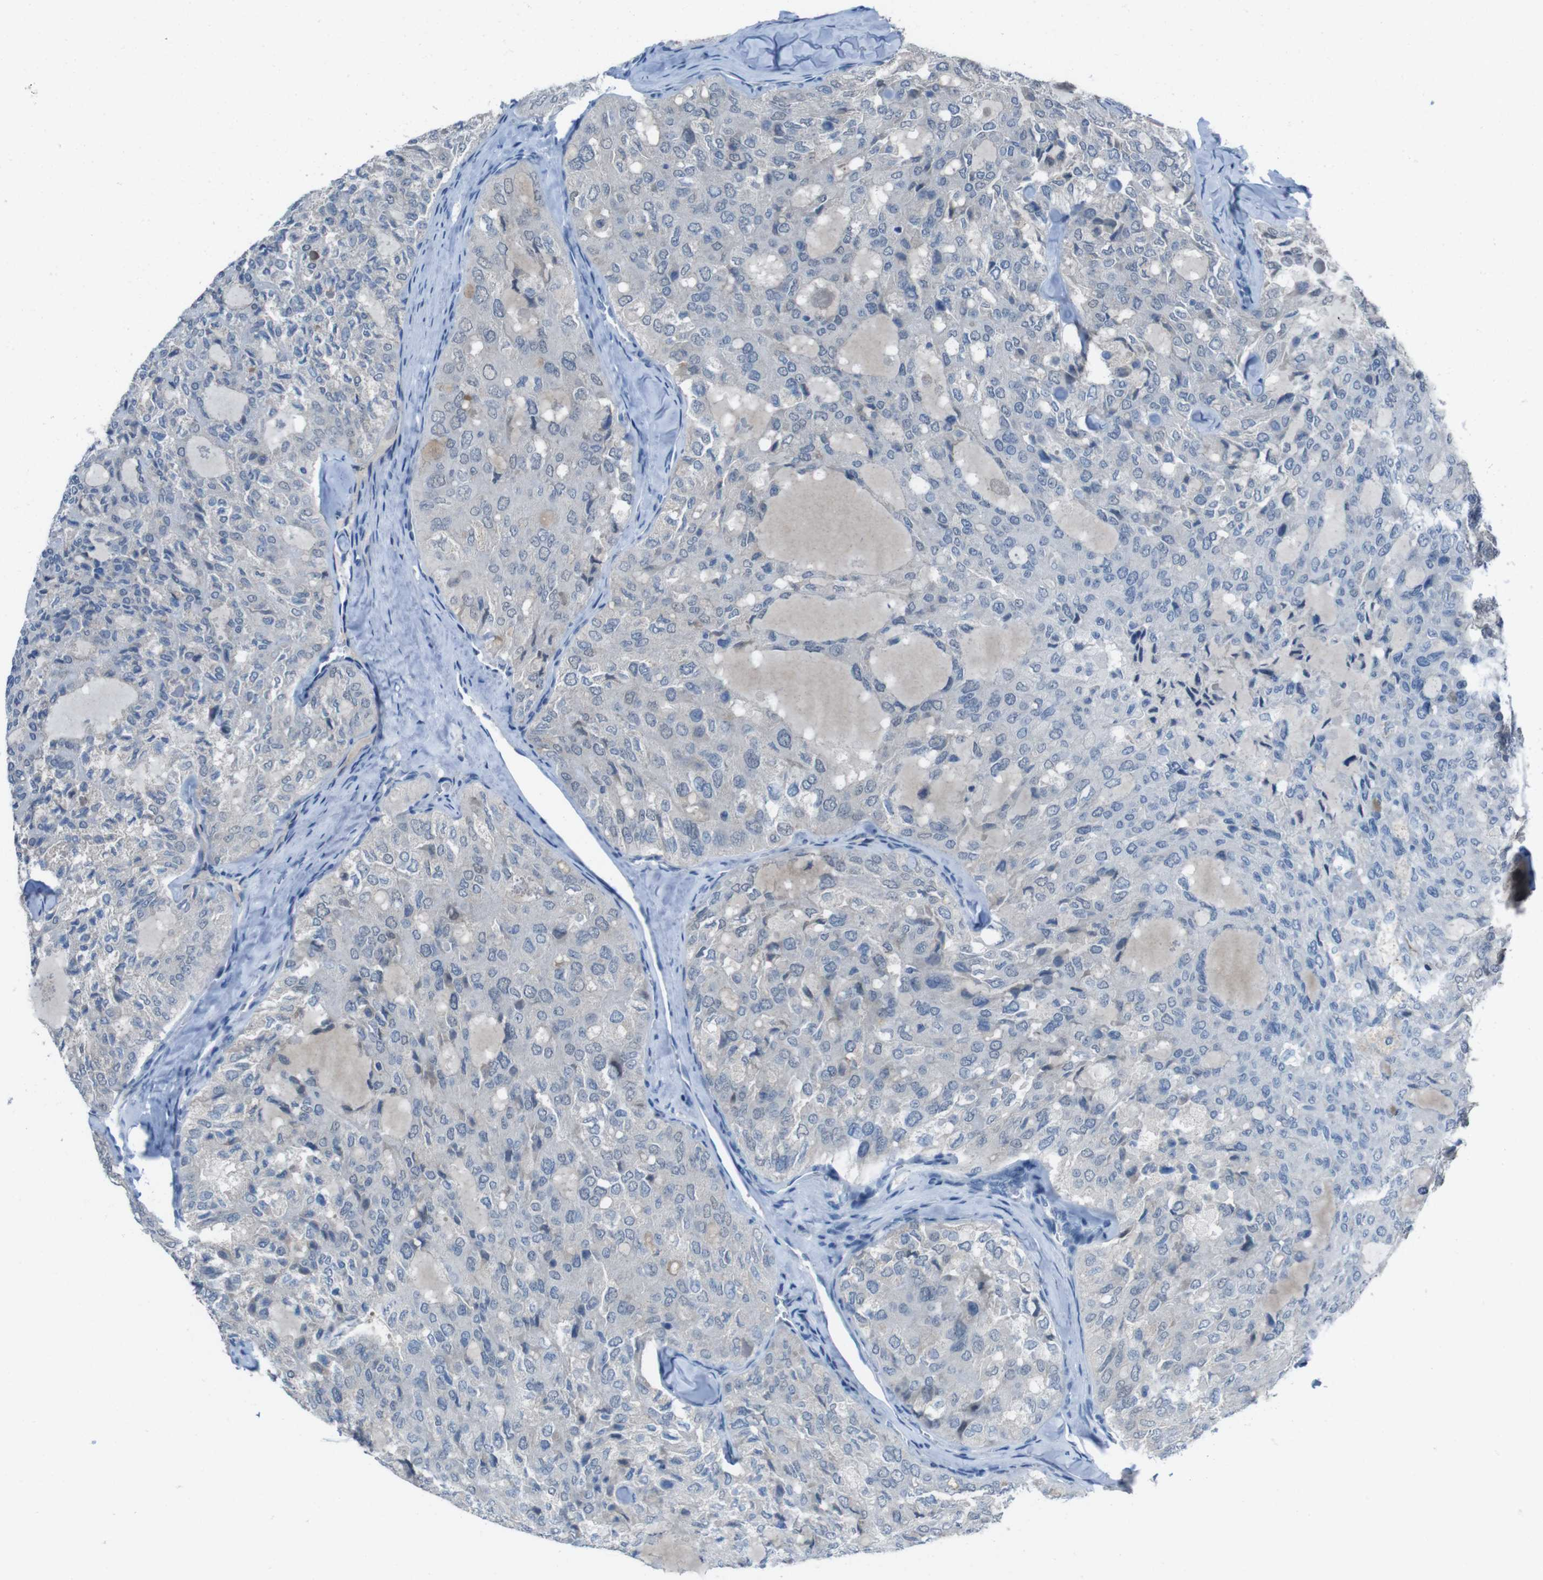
{"staining": {"intensity": "weak", "quantity": "<25%", "location": "cytoplasmic/membranous"}, "tissue": "thyroid cancer", "cell_type": "Tumor cells", "image_type": "cancer", "snomed": [{"axis": "morphology", "description": "Follicular adenoma carcinoma, NOS"}, {"axis": "topography", "description": "Thyroid gland"}], "caption": "Protein analysis of thyroid cancer demonstrates no significant staining in tumor cells. (Stains: DAB immunohistochemistry with hematoxylin counter stain, Microscopy: brightfield microscopy at high magnification).", "gene": "CDHR2", "patient": {"sex": "male", "age": 75}}